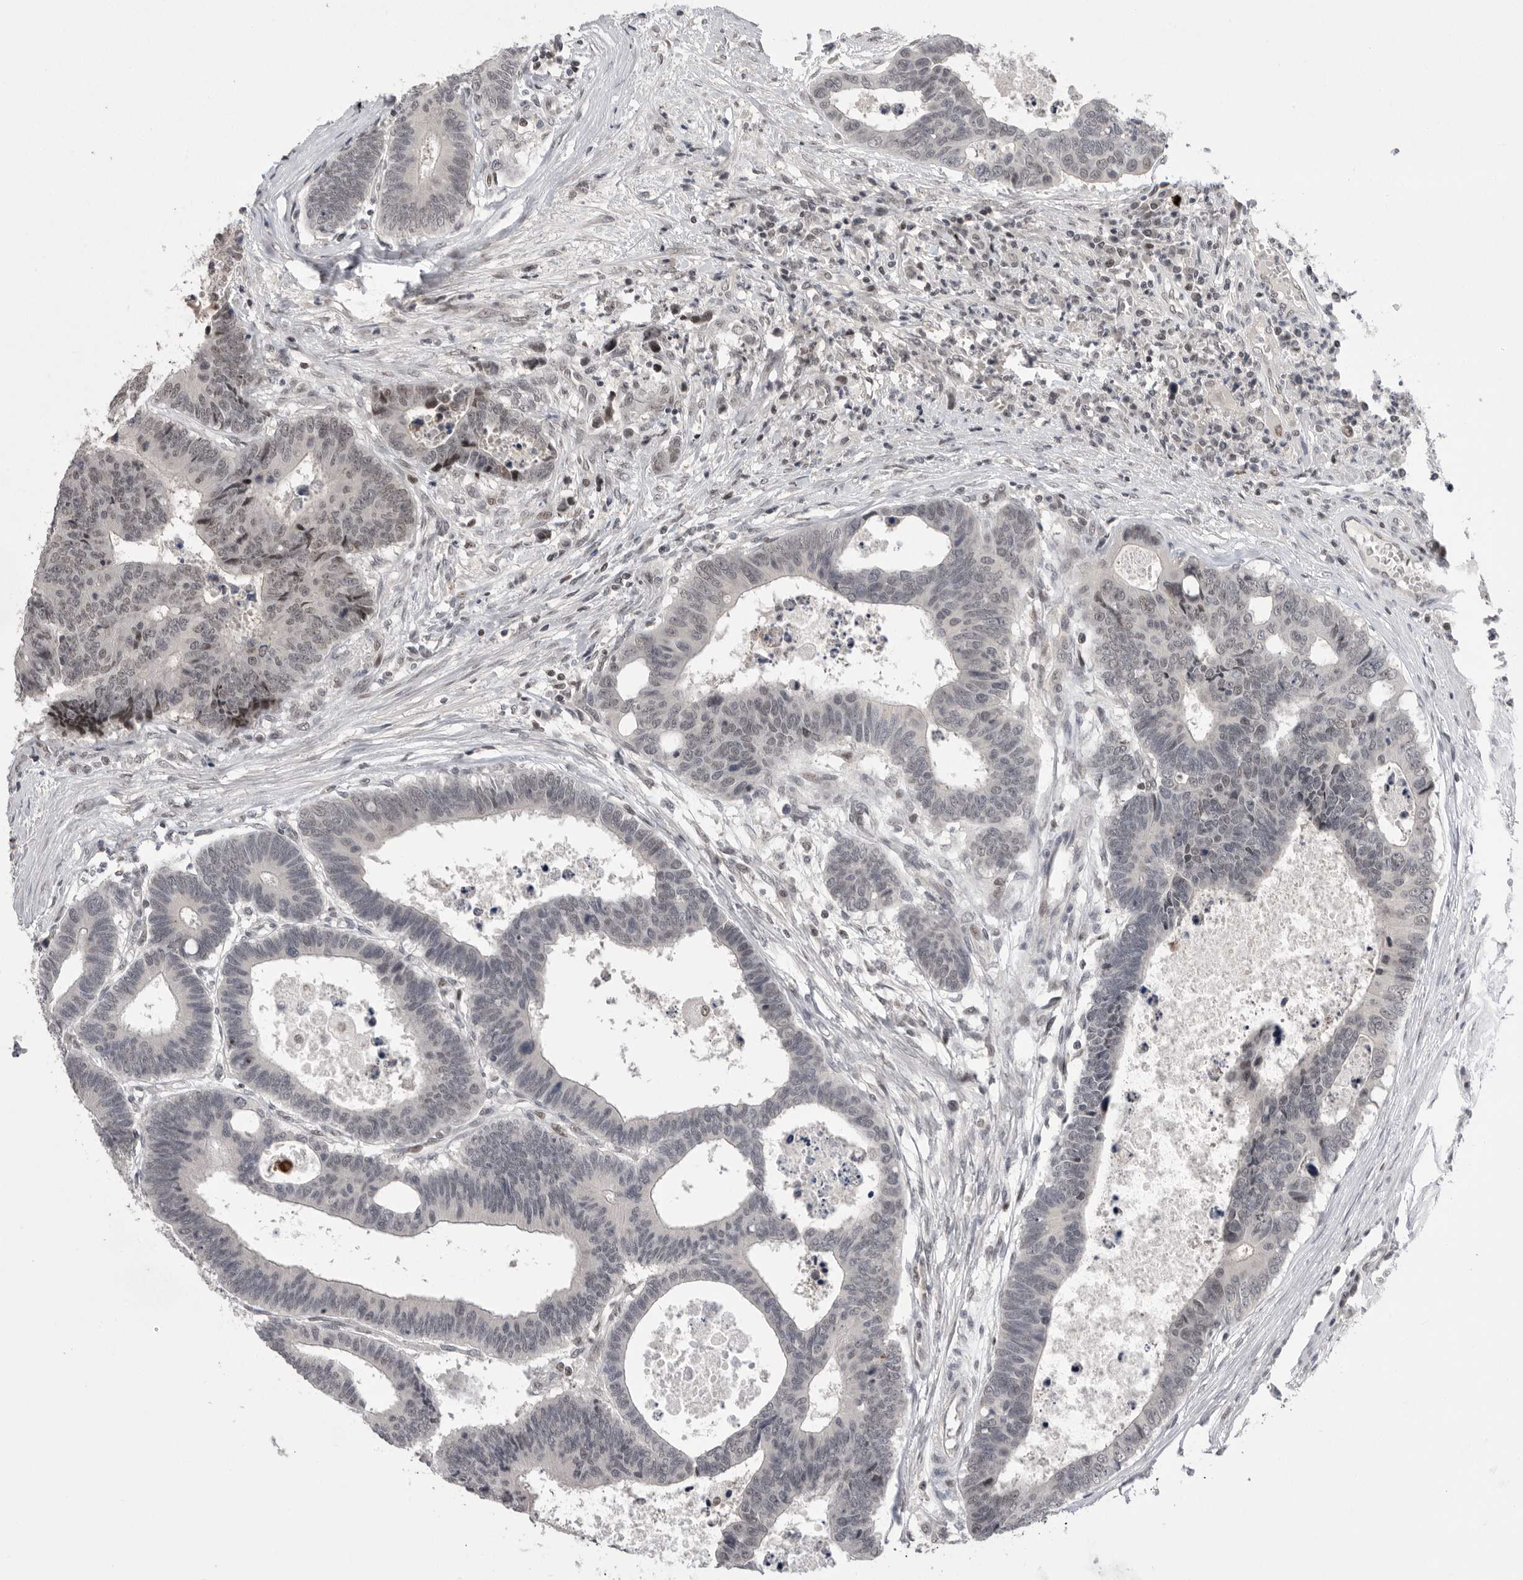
{"staining": {"intensity": "weak", "quantity": "25%-75%", "location": "nuclear"}, "tissue": "colorectal cancer", "cell_type": "Tumor cells", "image_type": "cancer", "snomed": [{"axis": "morphology", "description": "Adenocarcinoma, NOS"}, {"axis": "topography", "description": "Rectum"}], "caption": "This is a histology image of IHC staining of colorectal cancer, which shows weak expression in the nuclear of tumor cells.", "gene": "POU5F1", "patient": {"sex": "male", "age": 84}}